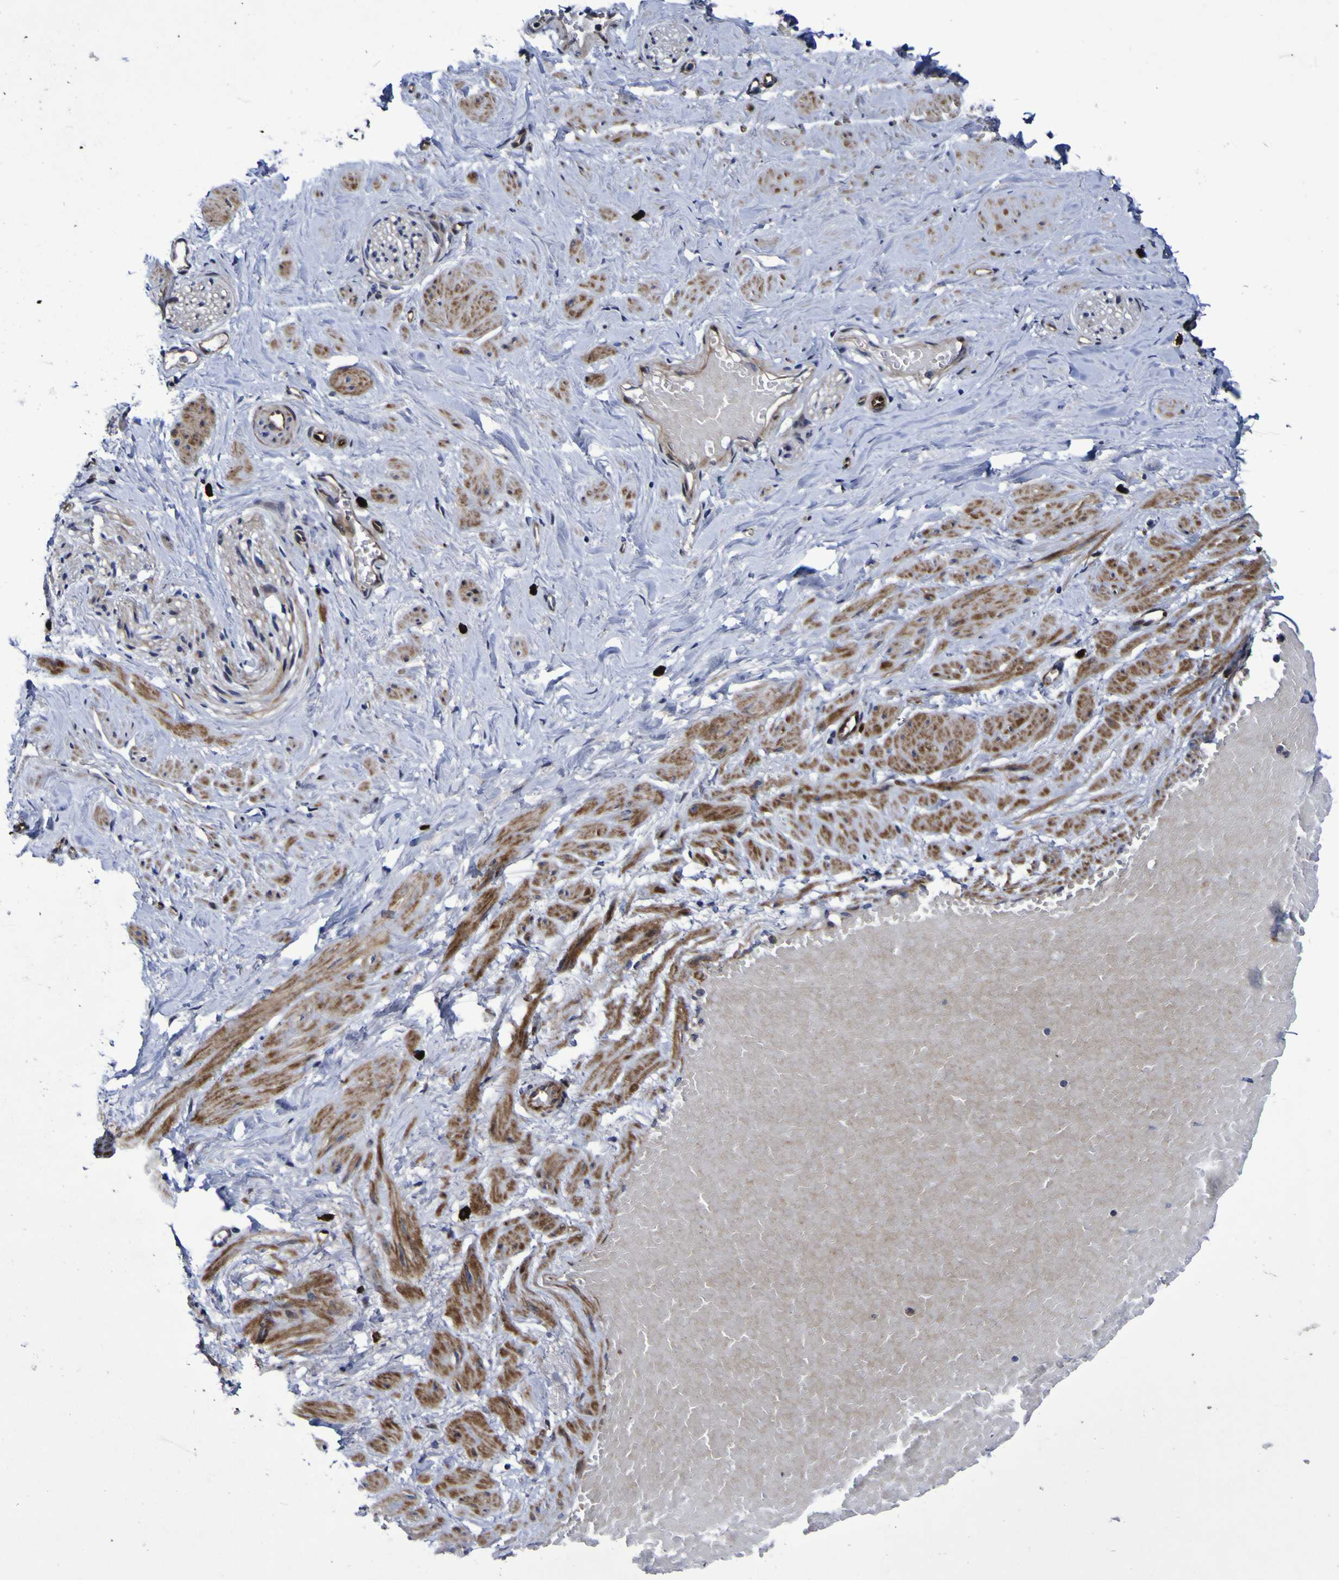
{"staining": {"intensity": "moderate", "quantity": ">75%", "location": "cytoplasmic/membranous"}, "tissue": "adipose tissue", "cell_type": "Adipocytes", "image_type": "normal", "snomed": [{"axis": "morphology", "description": "Normal tissue, NOS"}, {"axis": "topography", "description": "Soft tissue"}, {"axis": "topography", "description": "Vascular tissue"}], "caption": "Protein staining of normal adipose tissue exhibits moderate cytoplasmic/membranous expression in about >75% of adipocytes.", "gene": "MGLL", "patient": {"sex": "female", "age": 35}}